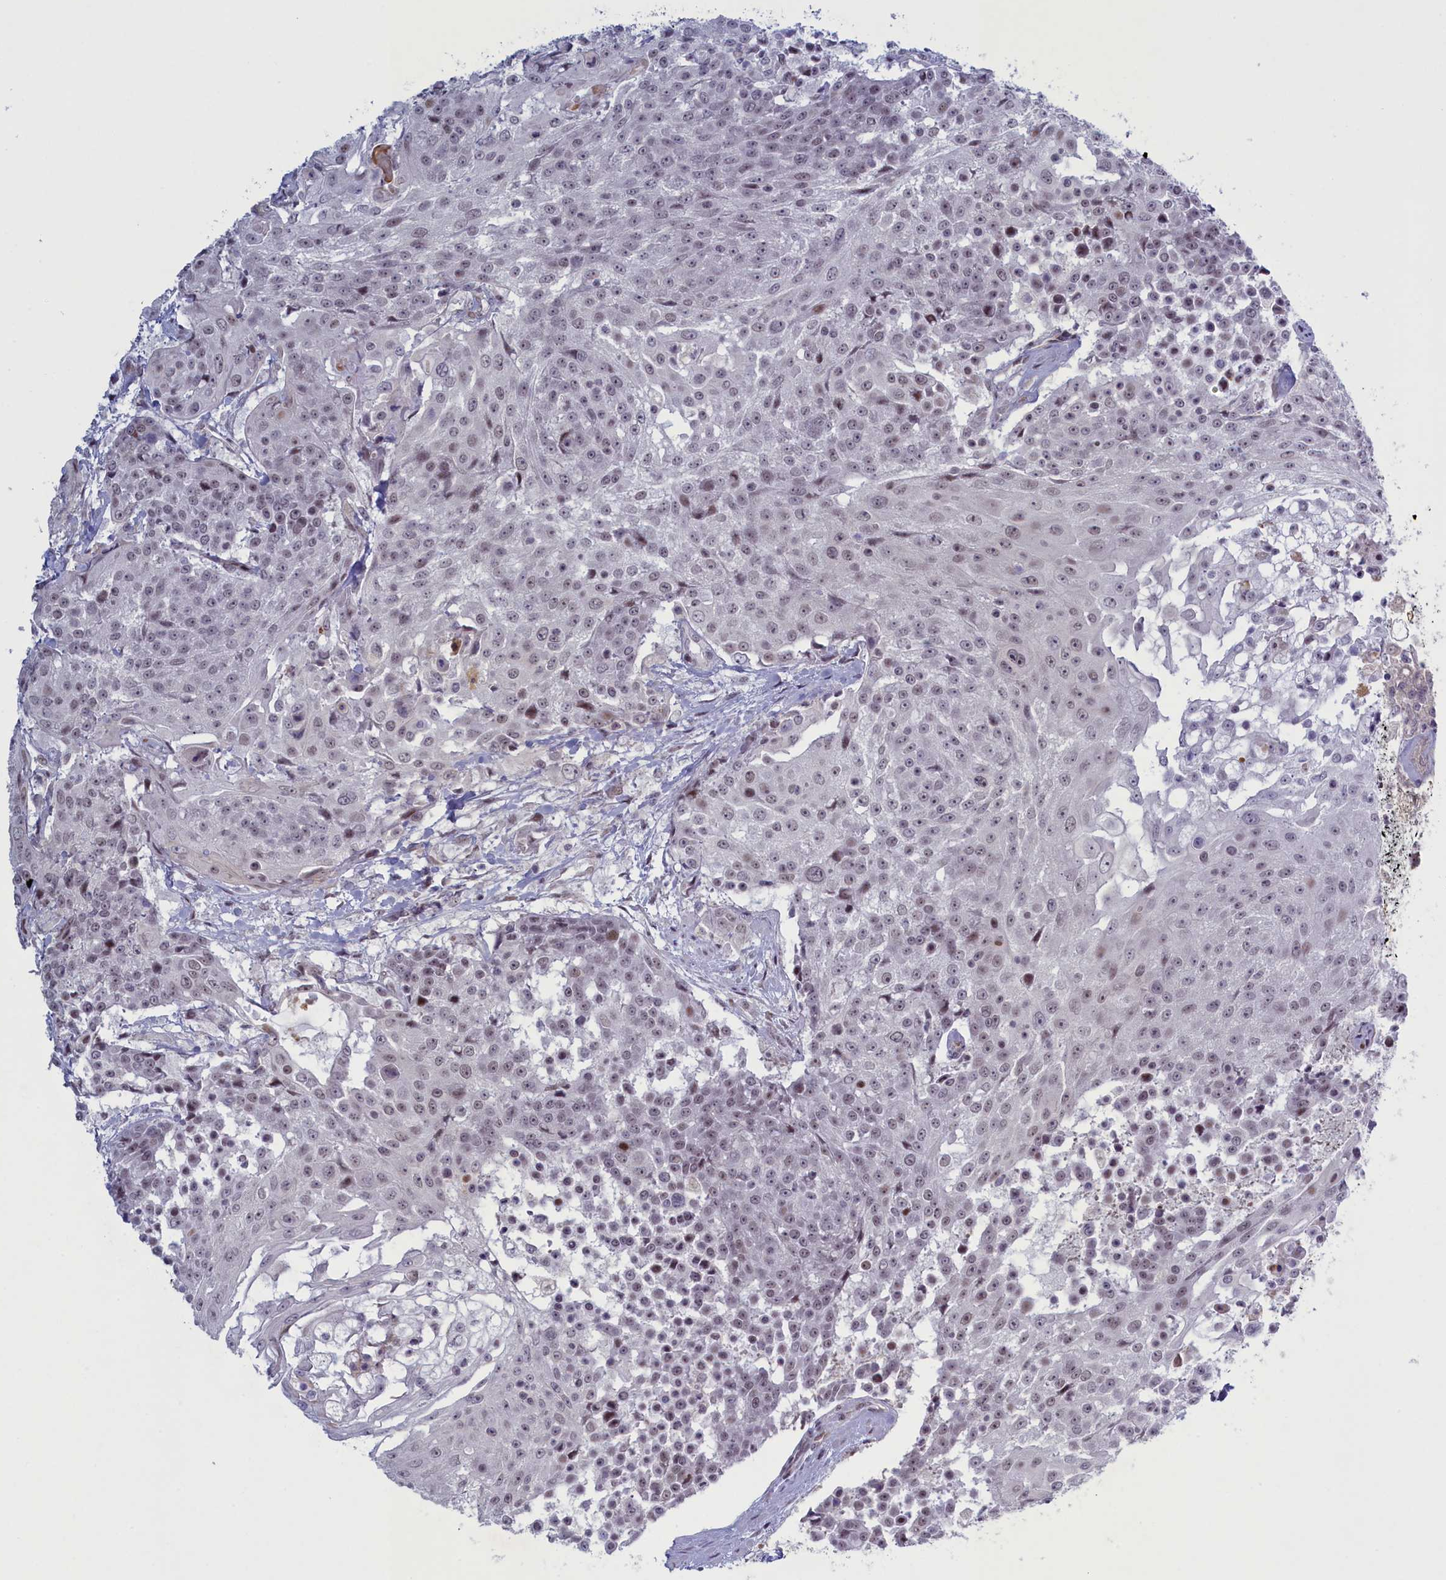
{"staining": {"intensity": "negative", "quantity": "none", "location": "none"}, "tissue": "urothelial cancer", "cell_type": "Tumor cells", "image_type": "cancer", "snomed": [{"axis": "morphology", "description": "Urothelial carcinoma, High grade"}, {"axis": "topography", "description": "Urinary bladder"}], "caption": "Image shows no significant protein positivity in tumor cells of urothelial cancer.", "gene": "ATF7IP2", "patient": {"sex": "female", "age": 63}}